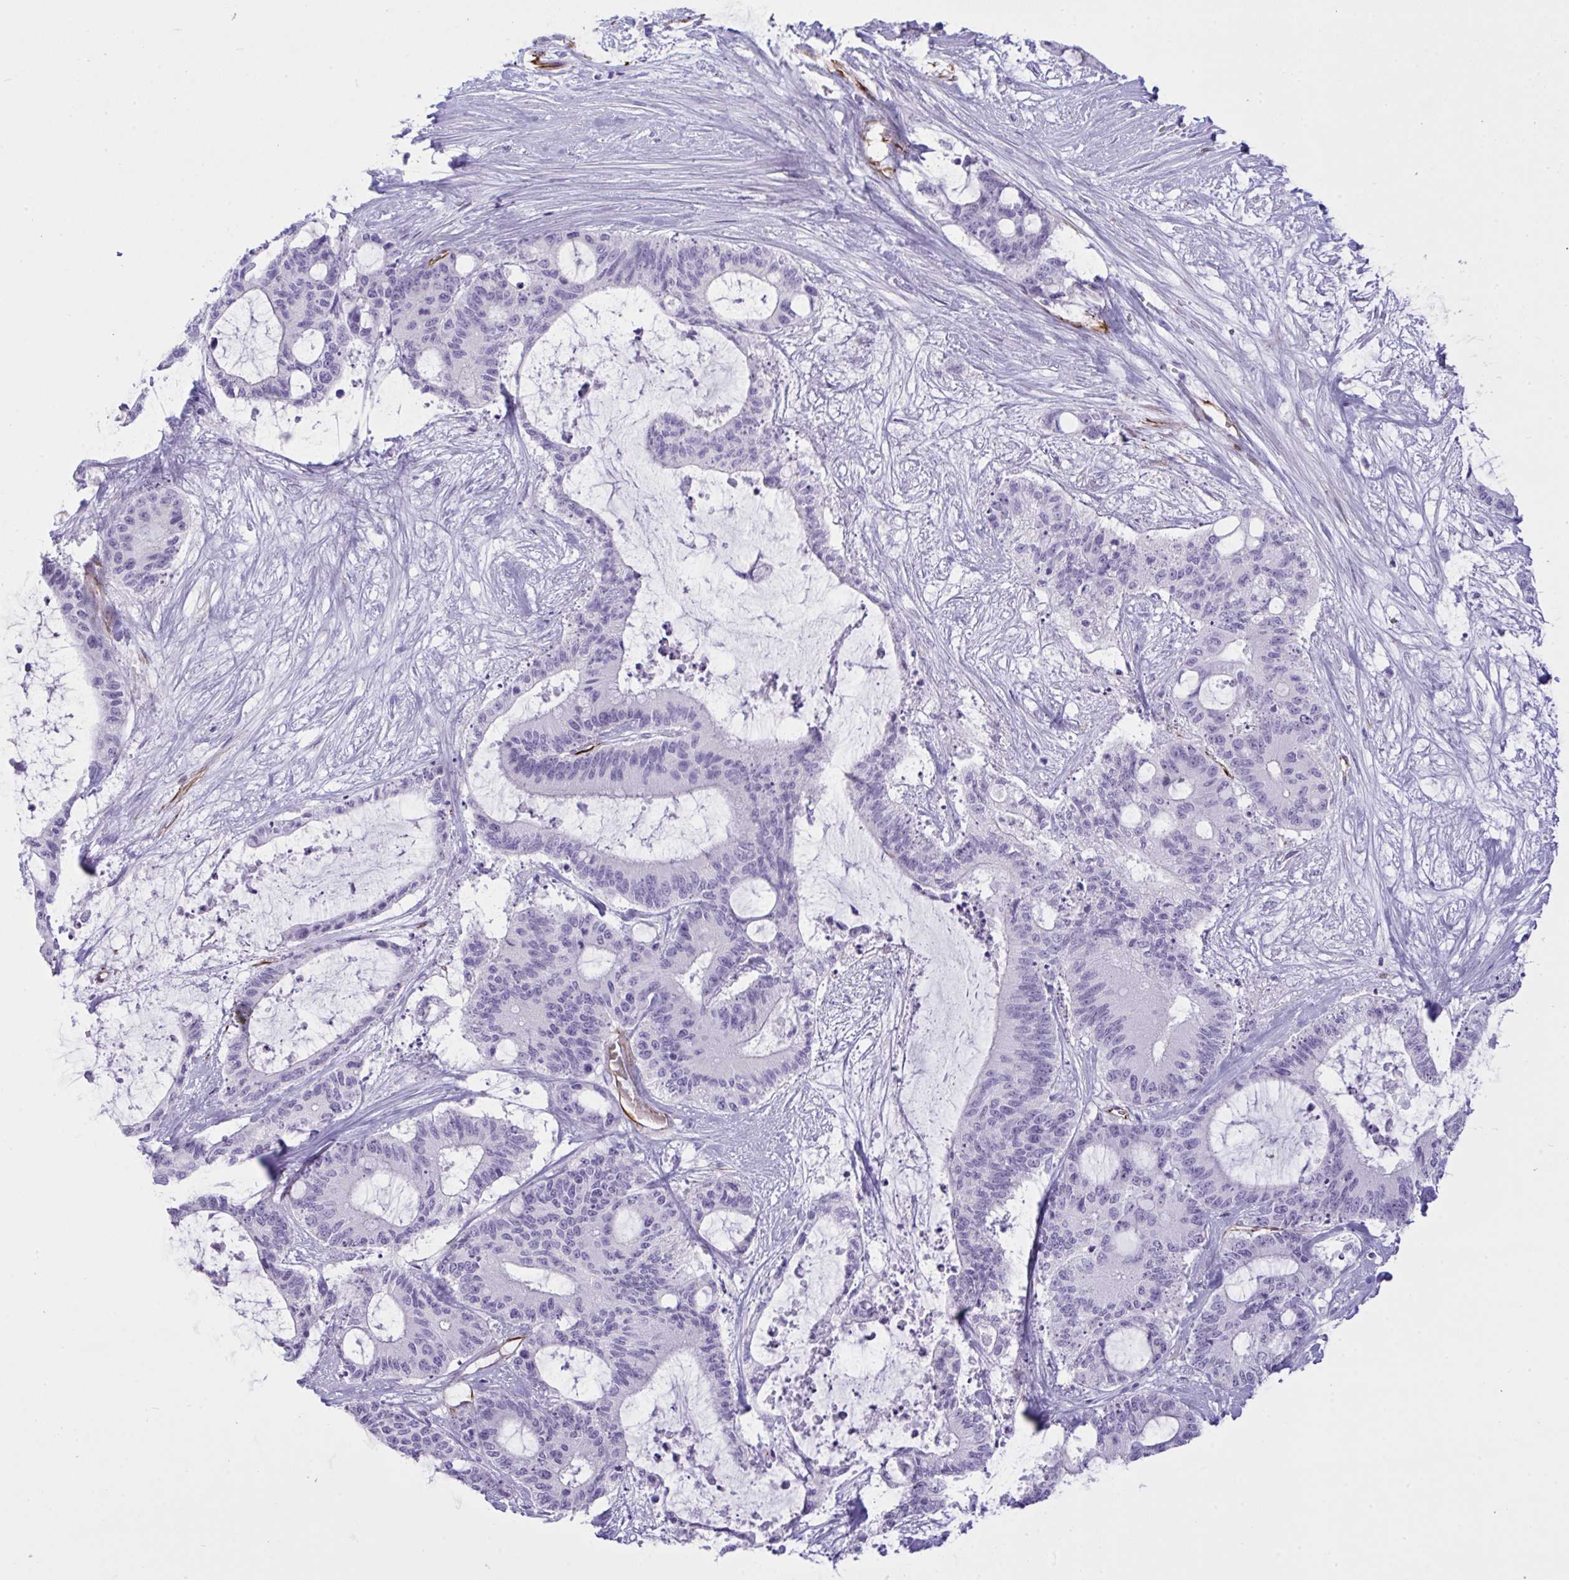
{"staining": {"intensity": "negative", "quantity": "none", "location": "none"}, "tissue": "liver cancer", "cell_type": "Tumor cells", "image_type": "cancer", "snomed": [{"axis": "morphology", "description": "Normal tissue, NOS"}, {"axis": "morphology", "description": "Cholangiocarcinoma"}, {"axis": "topography", "description": "Liver"}, {"axis": "topography", "description": "Peripheral nerve tissue"}], "caption": "This is an immunohistochemistry (IHC) histopathology image of human liver cancer (cholangiocarcinoma). There is no positivity in tumor cells.", "gene": "SLC35B1", "patient": {"sex": "female", "age": 73}}